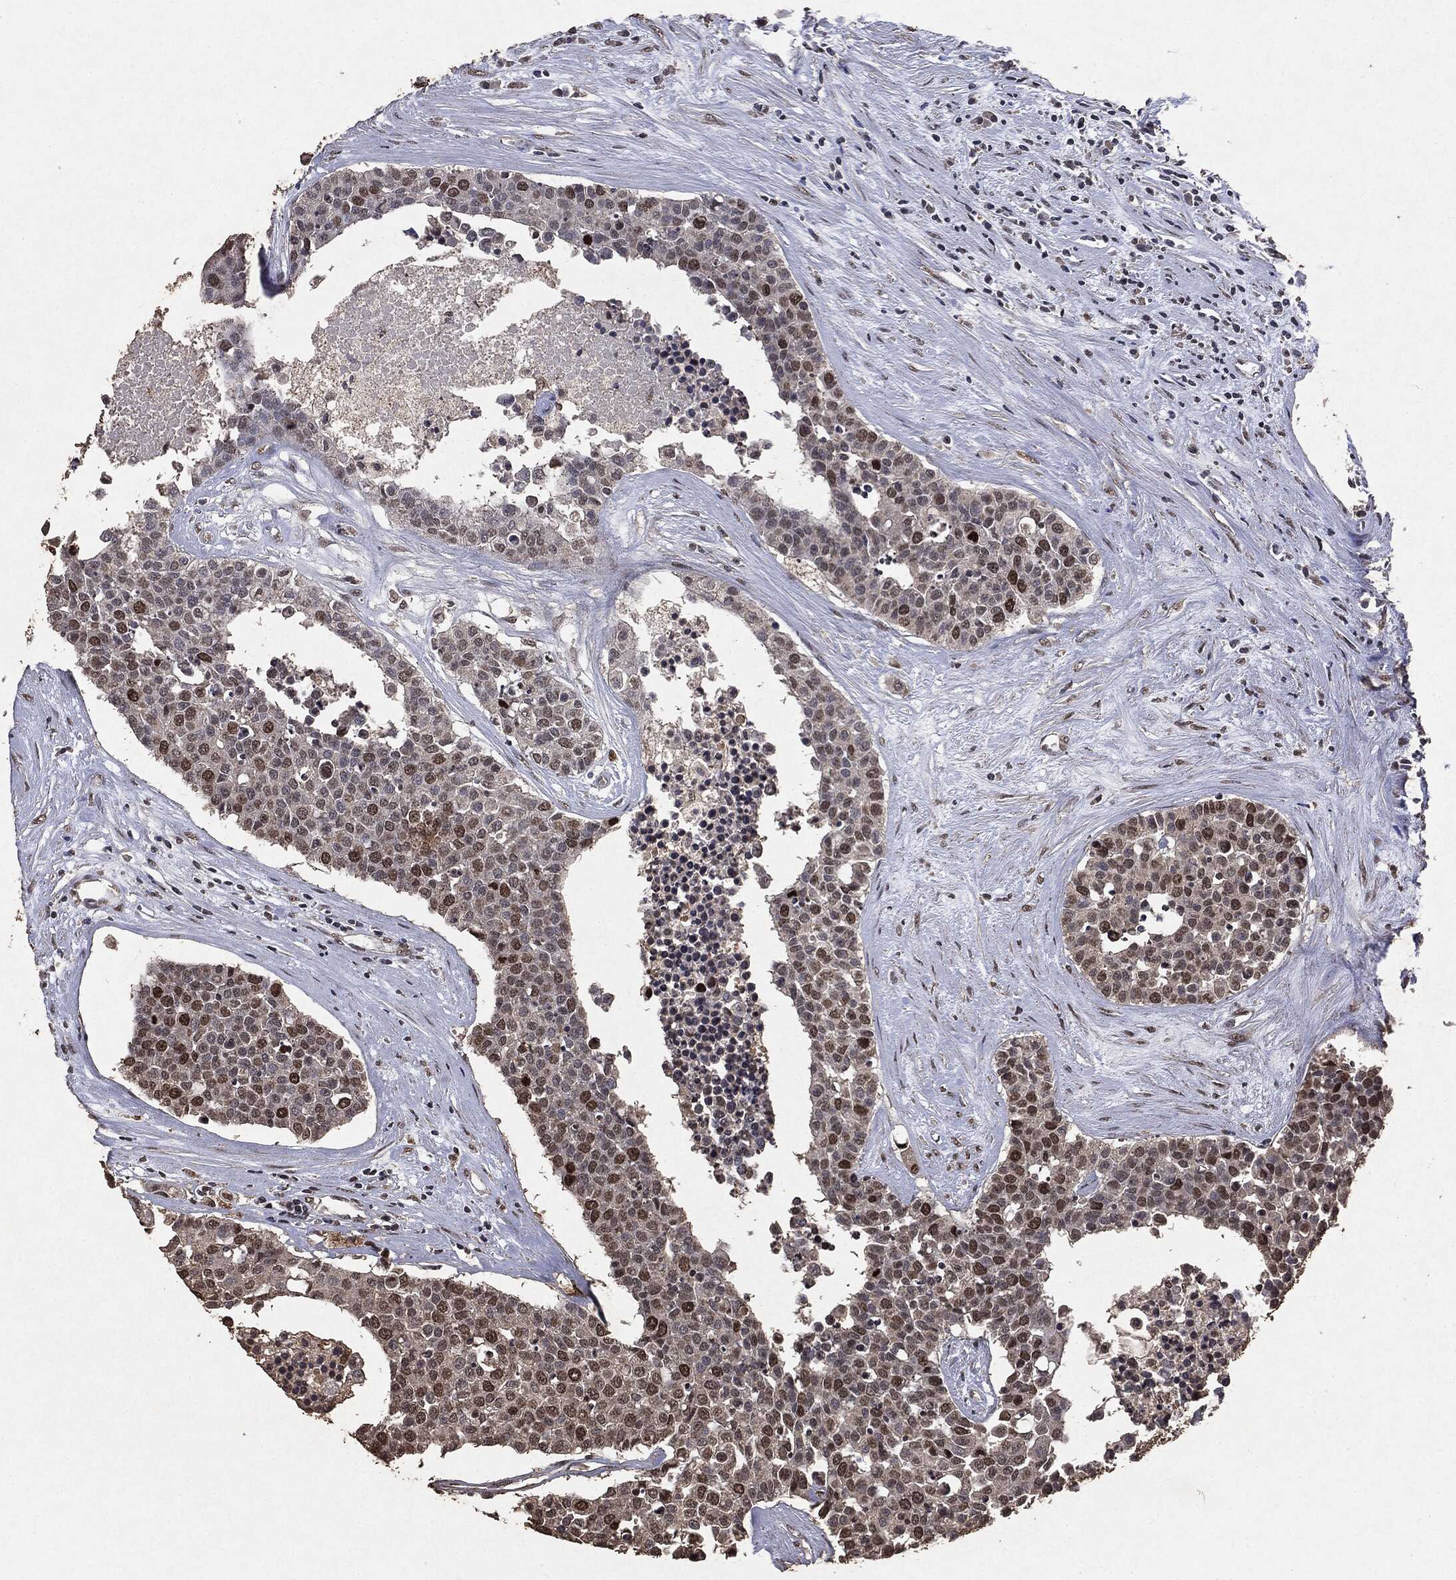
{"staining": {"intensity": "moderate", "quantity": "<25%", "location": "nuclear"}, "tissue": "carcinoid", "cell_type": "Tumor cells", "image_type": "cancer", "snomed": [{"axis": "morphology", "description": "Carcinoid, malignant, NOS"}, {"axis": "topography", "description": "Colon"}], "caption": "Protein analysis of carcinoid (malignant) tissue reveals moderate nuclear positivity in about <25% of tumor cells. The staining was performed using DAB, with brown indicating positive protein expression. Nuclei are stained blue with hematoxylin.", "gene": "RAD18", "patient": {"sex": "male", "age": 81}}